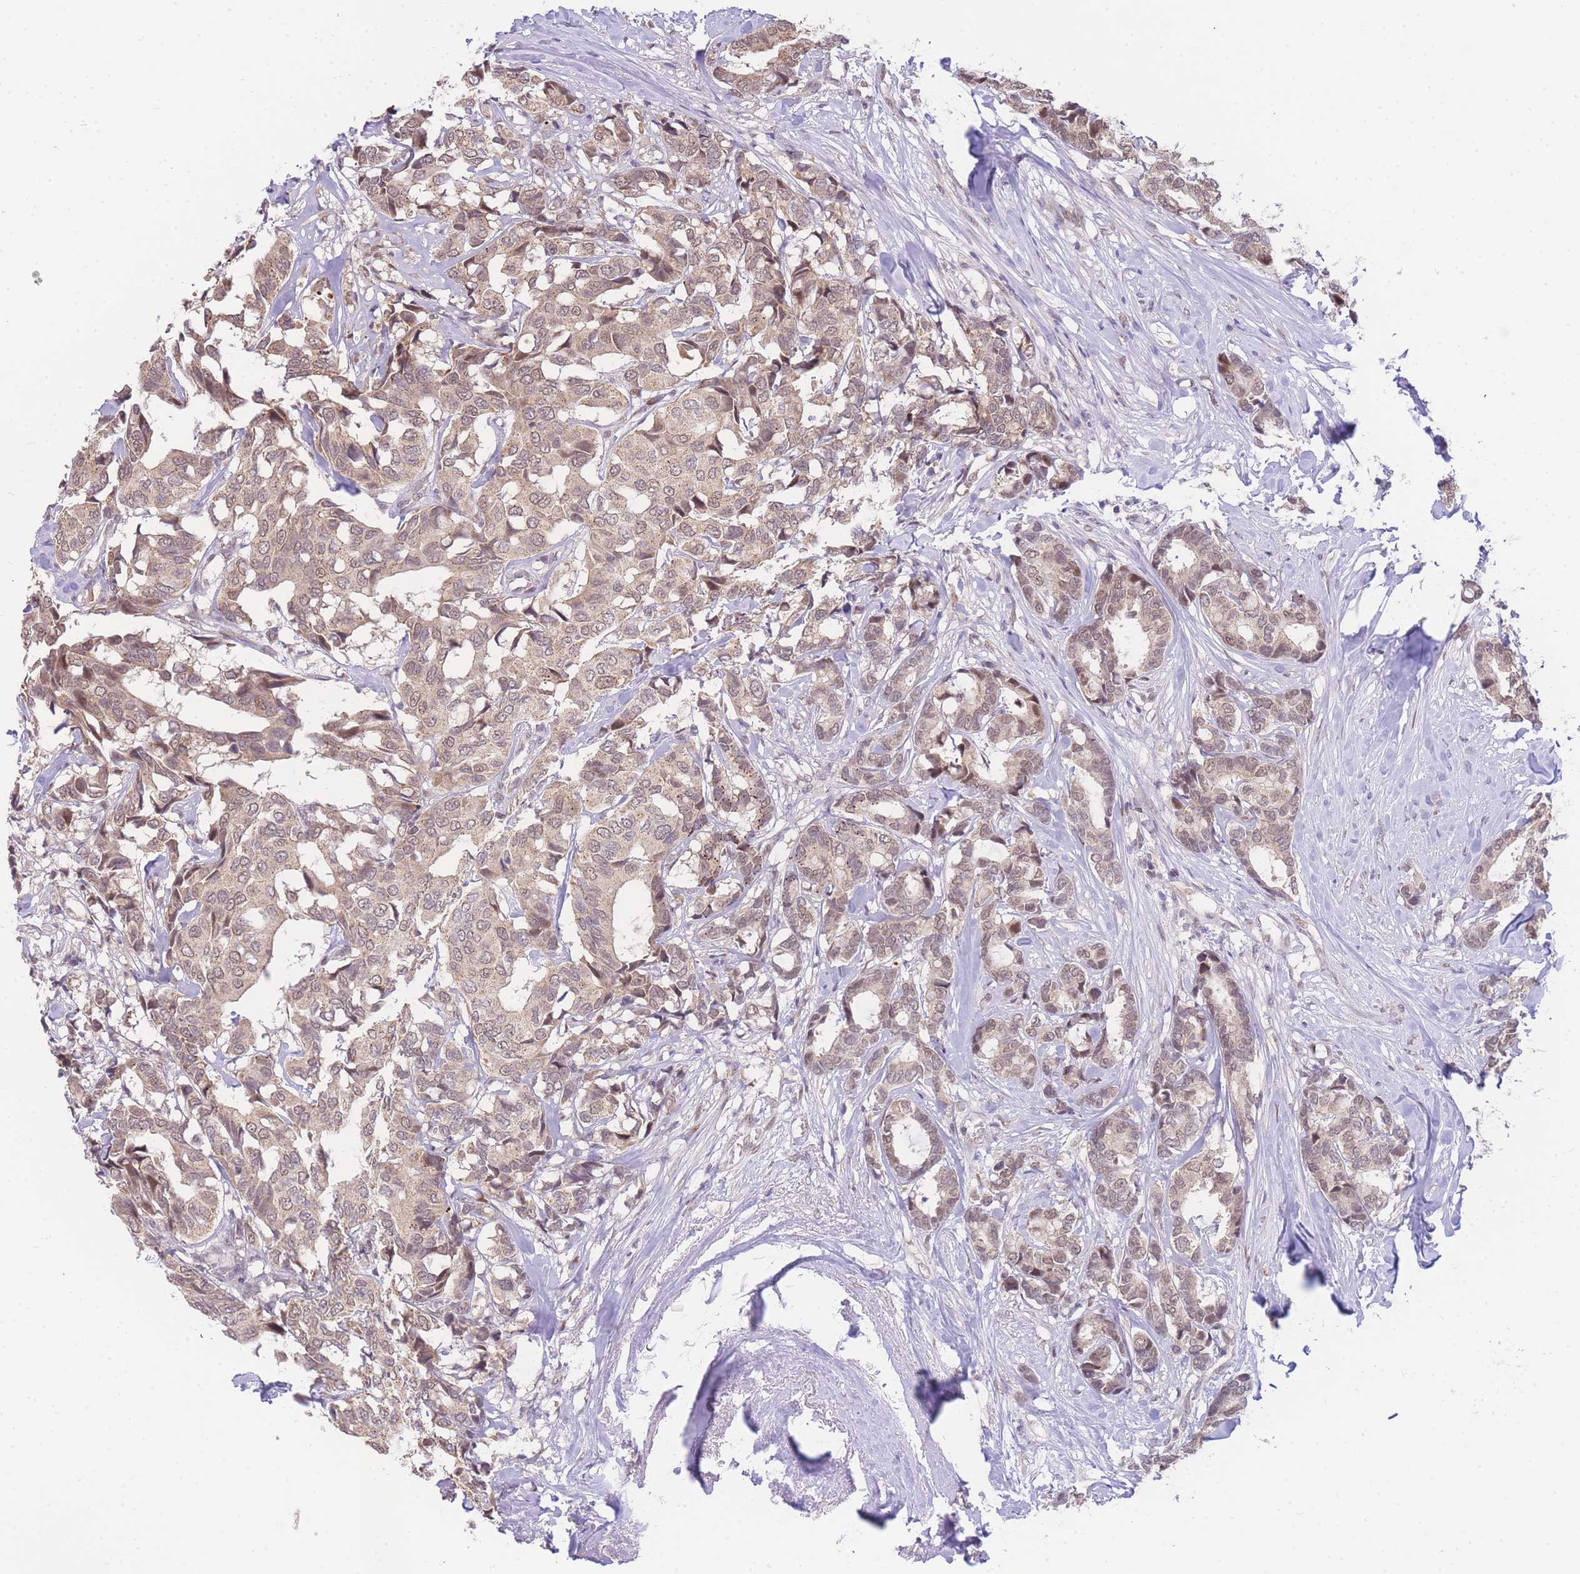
{"staining": {"intensity": "moderate", "quantity": ">75%", "location": "cytoplasmic/membranous"}, "tissue": "breast cancer", "cell_type": "Tumor cells", "image_type": "cancer", "snomed": [{"axis": "morphology", "description": "Duct carcinoma"}, {"axis": "topography", "description": "Breast"}], "caption": "This is a micrograph of immunohistochemistry staining of breast cancer, which shows moderate staining in the cytoplasmic/membranous of tumor cells.", "gene": "PUS10", "patient": {"sex": "female", "age": 87}}